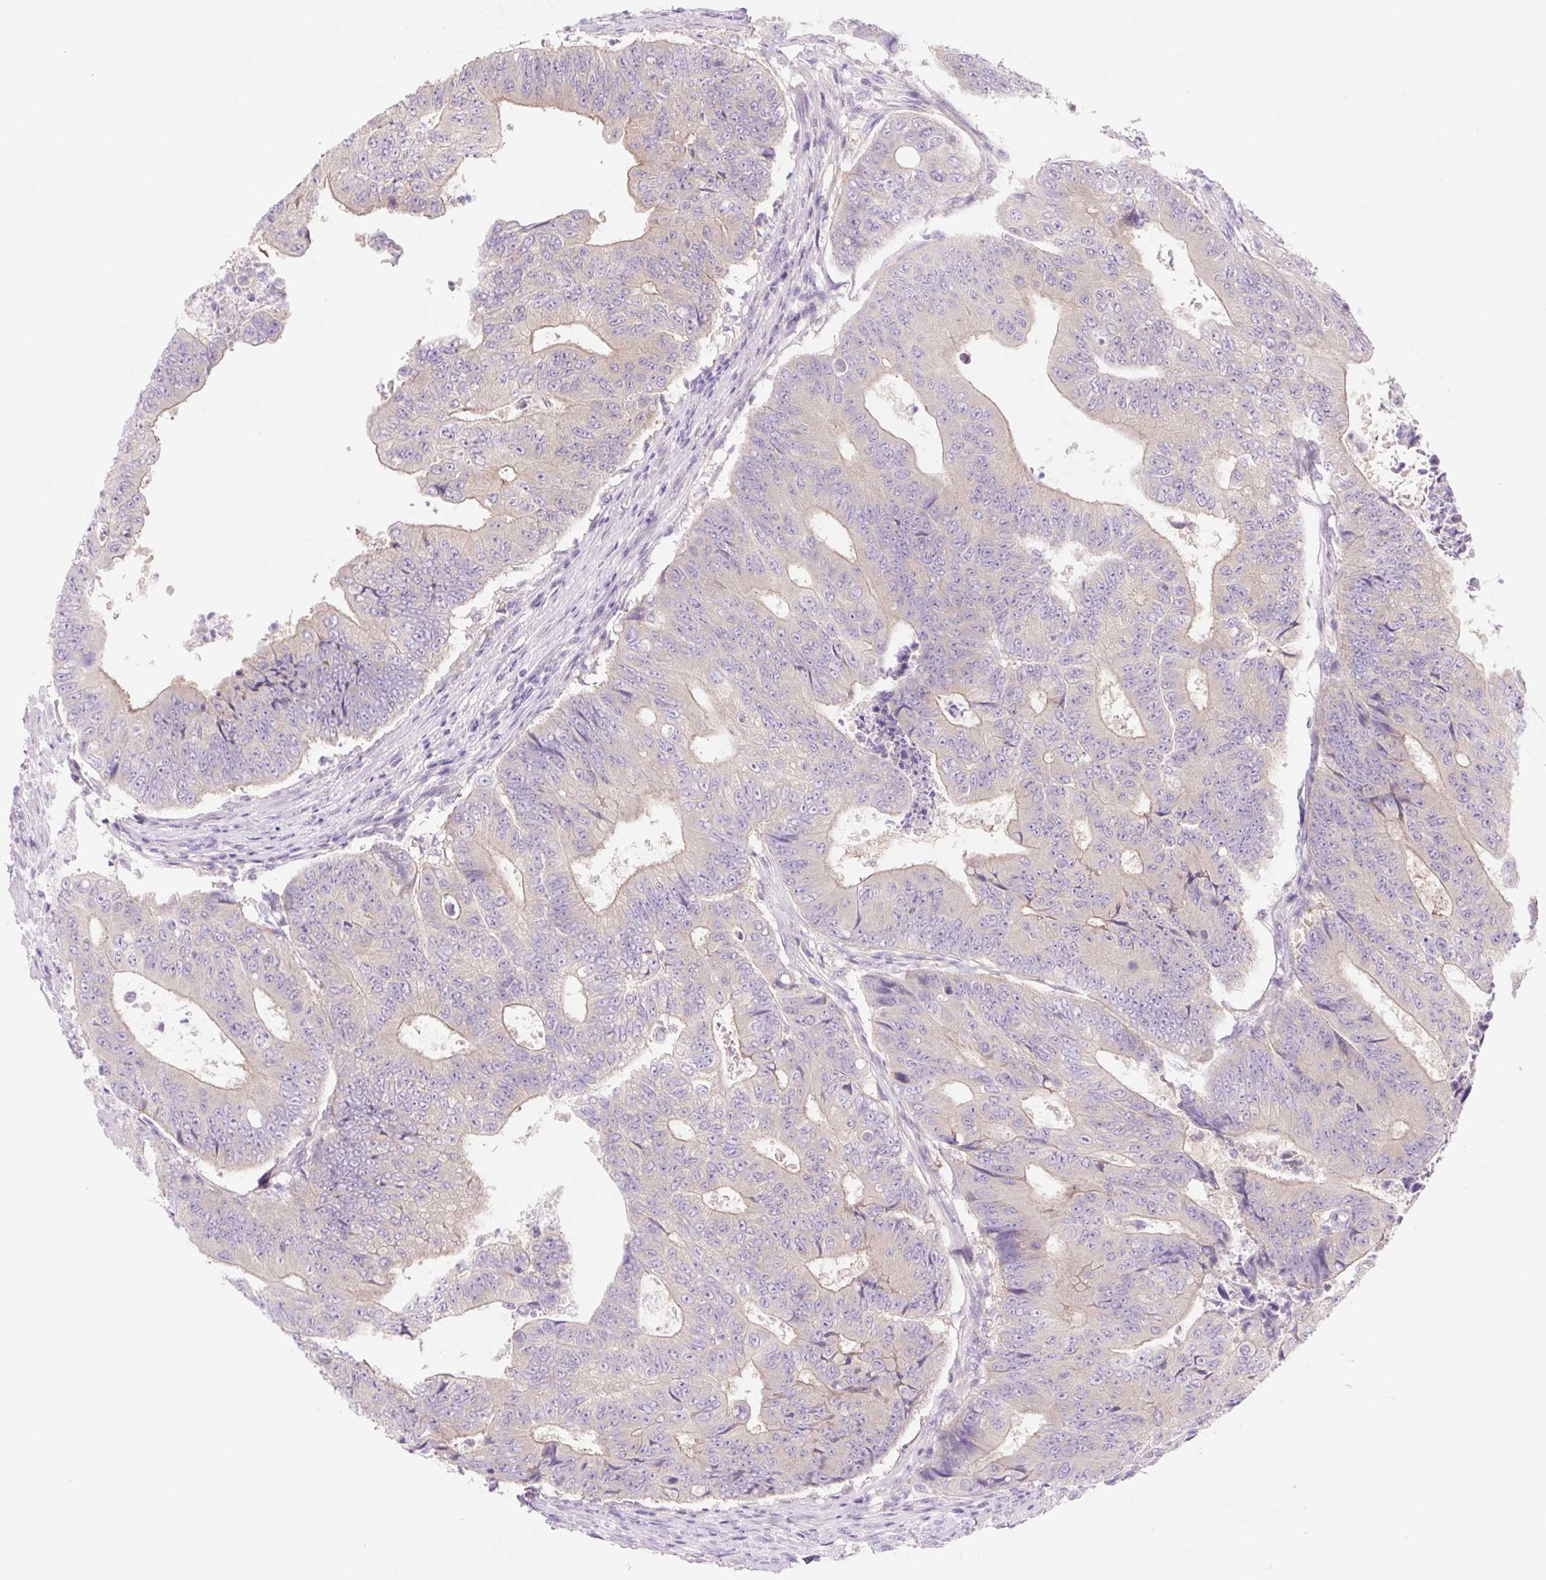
{"staining": {"intensity": "weak", "quantity": "<25%", "location": "cytoplasmic/membranous"}, "tissue": "colorectal cancer", "cell_type": "Tumor cells", "image_type": "cancer", "snomed": [{"axis": "morphology", "description": "Adenocarcinoma, NOS"}, {"axis": "topography", "description": "Colon"}], "caption": "This is a histopathology image of immunohistochemistry (IHC) staining of colorectal cancer, which shows no positivity in tumor cells. (DAB (3,3'-diaminobenzidine) immunohistochemistry with hematoxylin counter stain).", "gene": "CELF6", "patient": {"sex": "female", "age": 48}}